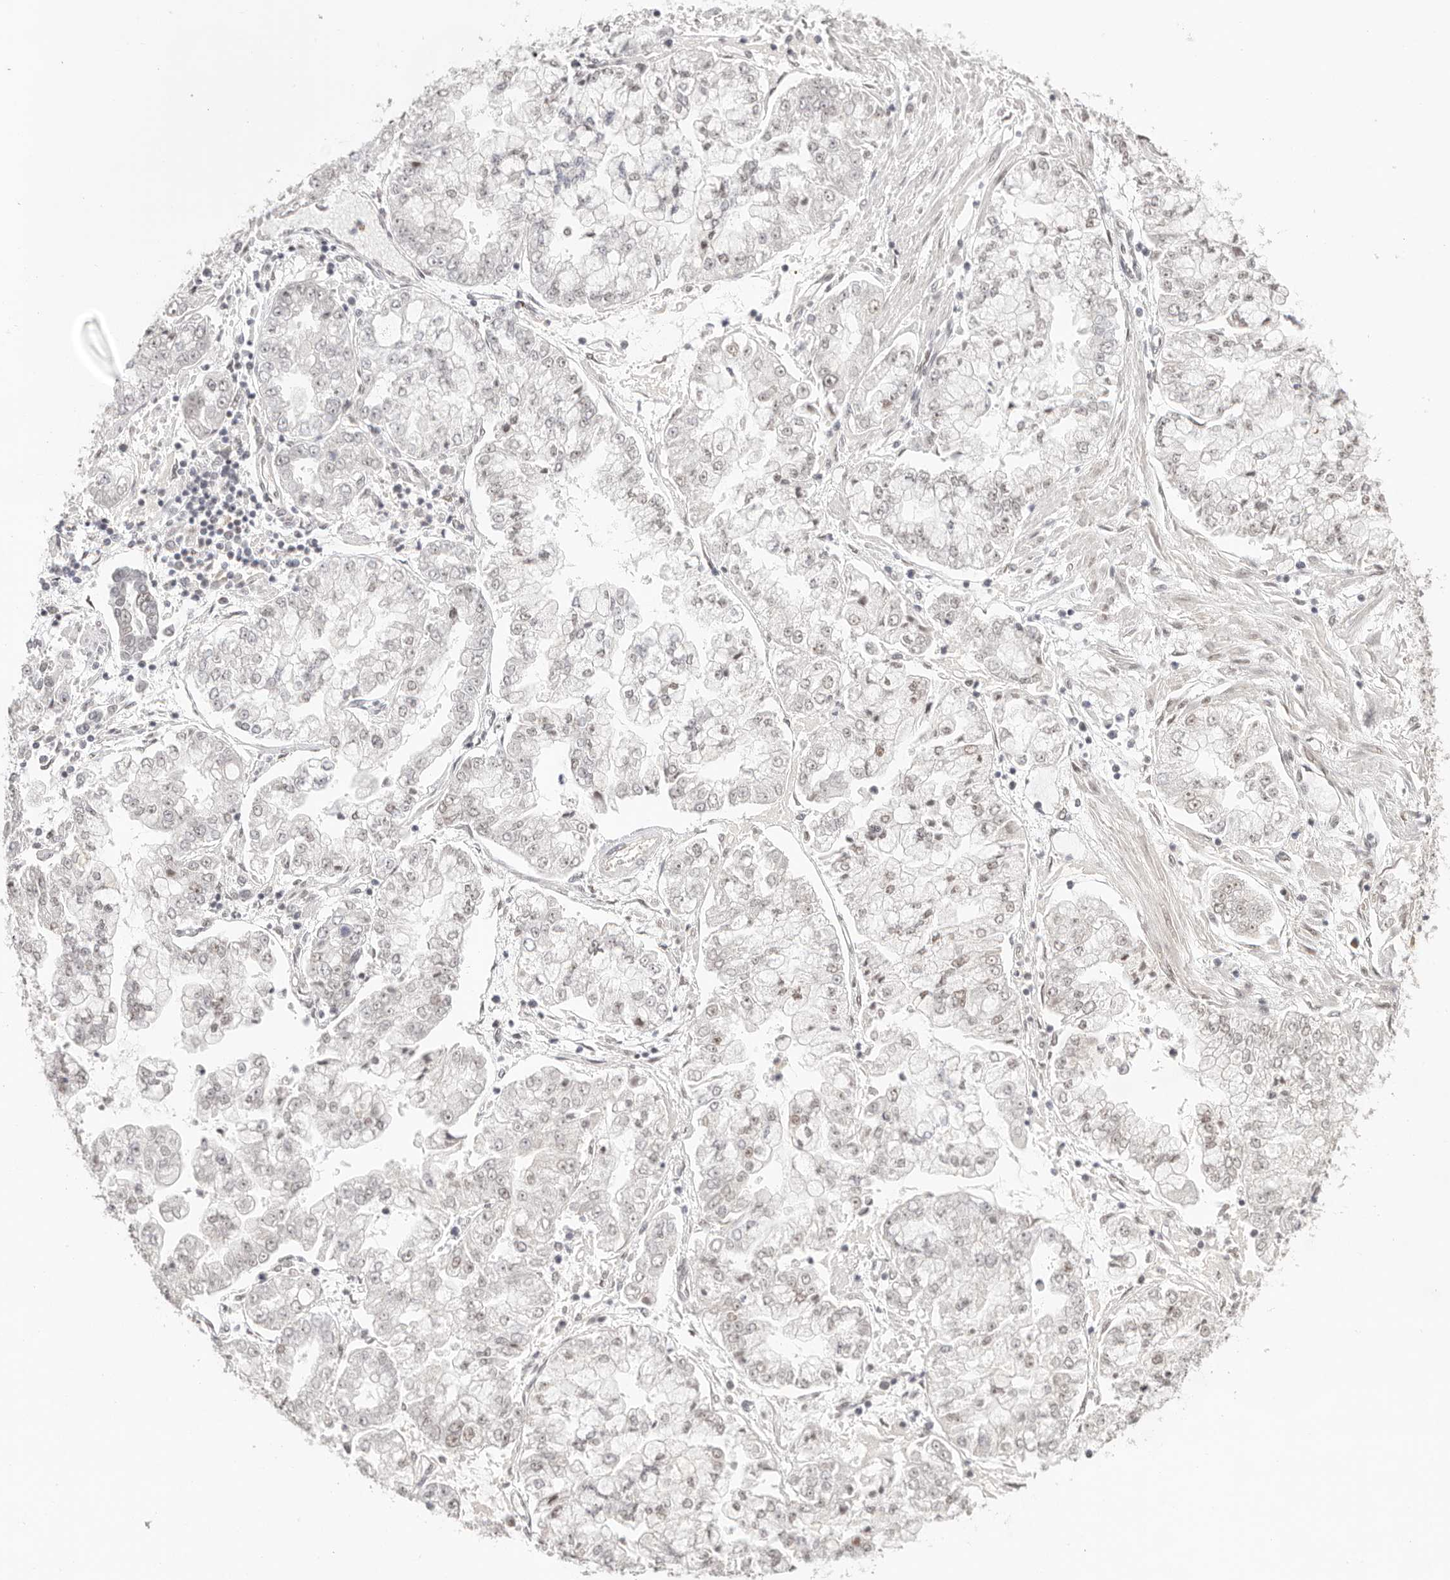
{"staining": {"intensity": "weak", "quantity": "<25%", "location": "nuclear"}, "tissue": "stomach cancer", "cell_type": "Tumor cells", "image_type": "cancer", "snomed": [{"axis": "morphology", "description": "Adenocarcinoma, NOS"}, {"axis": "topography", "description": "Stomach"}], "caption": "Stomach adenocarcinoma was stained to show a protein in brown. There is no significant positivity in tumor cells. Brightfield microscopy of immunohistochemistry (IHC) stained with DAB (3,3'-diaminobenzidine) (brown) and hematoxylin (blue), captured at high magnification.", "gene": "RFC3", "patient": {"sex": "male", "age": 76}}